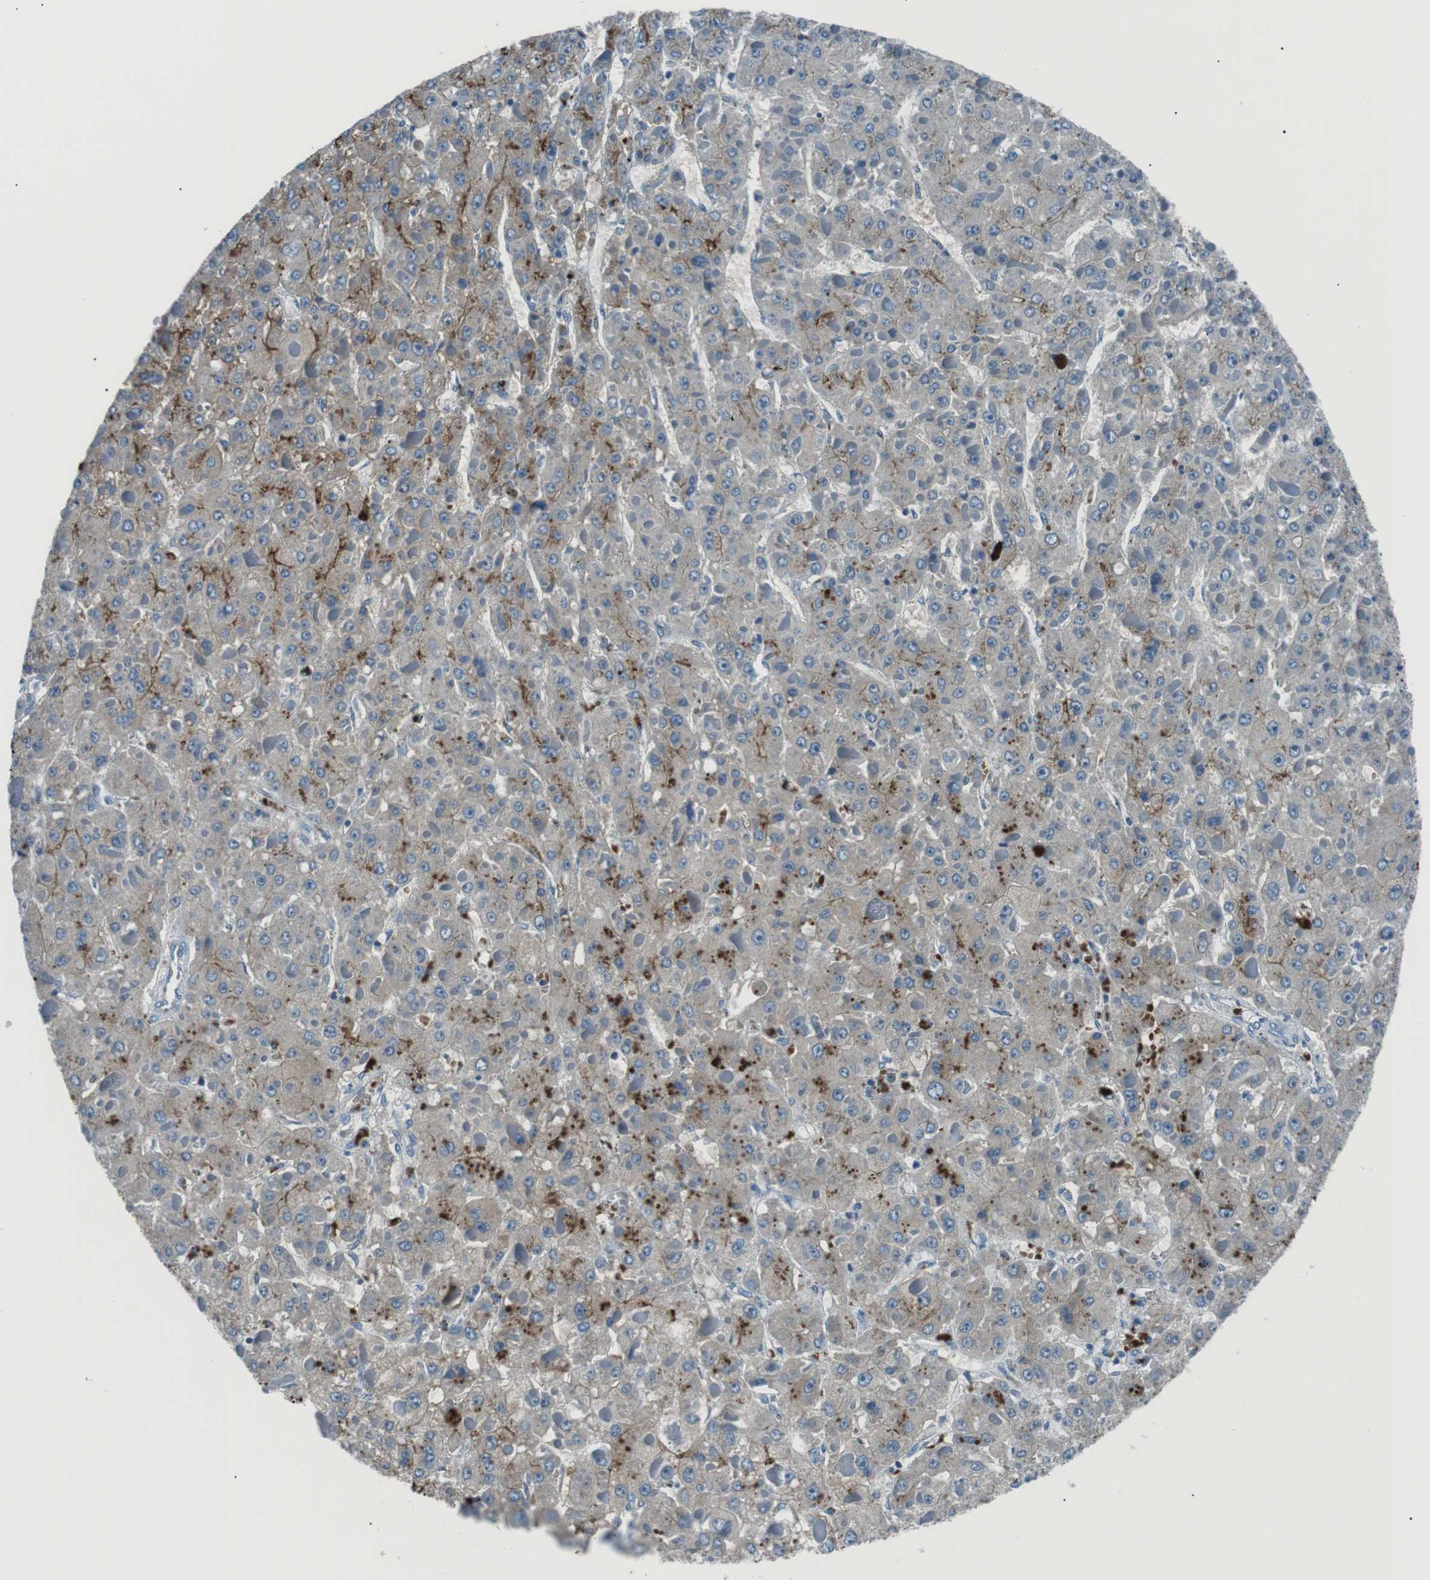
{"staining": {"intensity": "moderate", "quantity": "<25%", "location": "cytoplasmic/membranous"}, "tissue": "liver cancer", "cell_type": "Tumor cells", "image_type": "cancer", "snomed": [{"axis": "morphology", "description": "Carcinoma, Hepatocellular, NOS"}, {"axis": "topography", "description": "Liver"}], "caption": "Protein expression analysis of human liver hepatocellular carcinoma reveals moderate cytoplasmic/membranous expression in approximately <25% of tumor cells. (brown staining indicates protein expression, while blue staining denotes nuclei).", "gene": "ST6GAL1", "patient": {"sex": "female", "age": 73}}